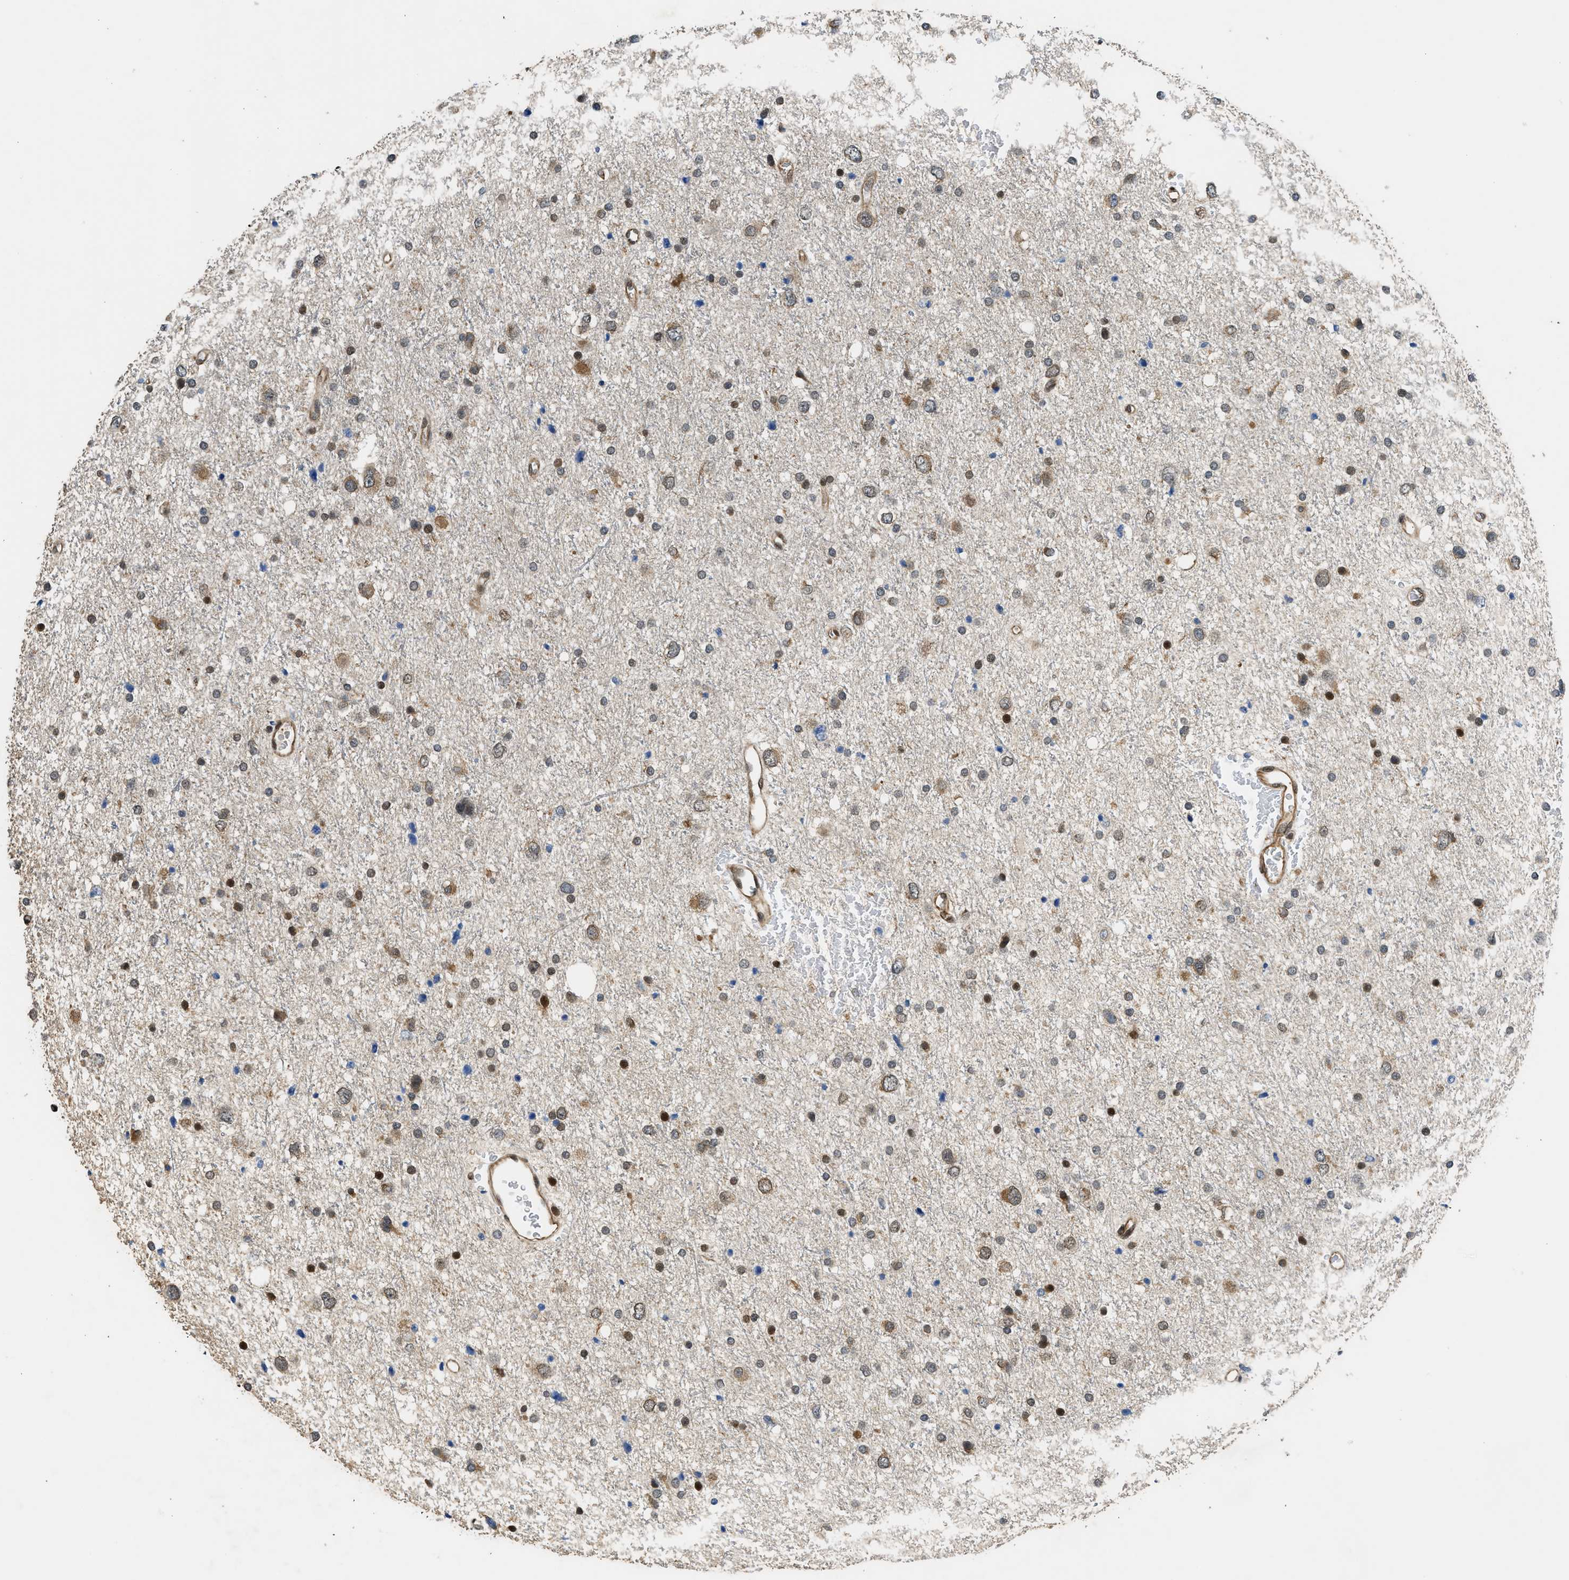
{"staining": {"intensity": "moderate", "quantity": "25%-75%", "location": "cytoplasmic/membranous,nuclear"}, "tissue": "glioma", "cell_type": "Tumor cells", "image_type": "cancer", "snomed": [{"axis": "morphology", "description": "Glioma, malignant, Low grade"}, {"axis": "topography", "description": "Brain"}], "caption": "A micrograph of glioma stained for a protein reveals moderate cytoplasmic/membranous and nuclear brown staining in tumor cells. Ihc stains the protein in brown and the nuclei are stained blue.", "gene": "RETREG3", "patient": {"sex": "female", "age": 37}}